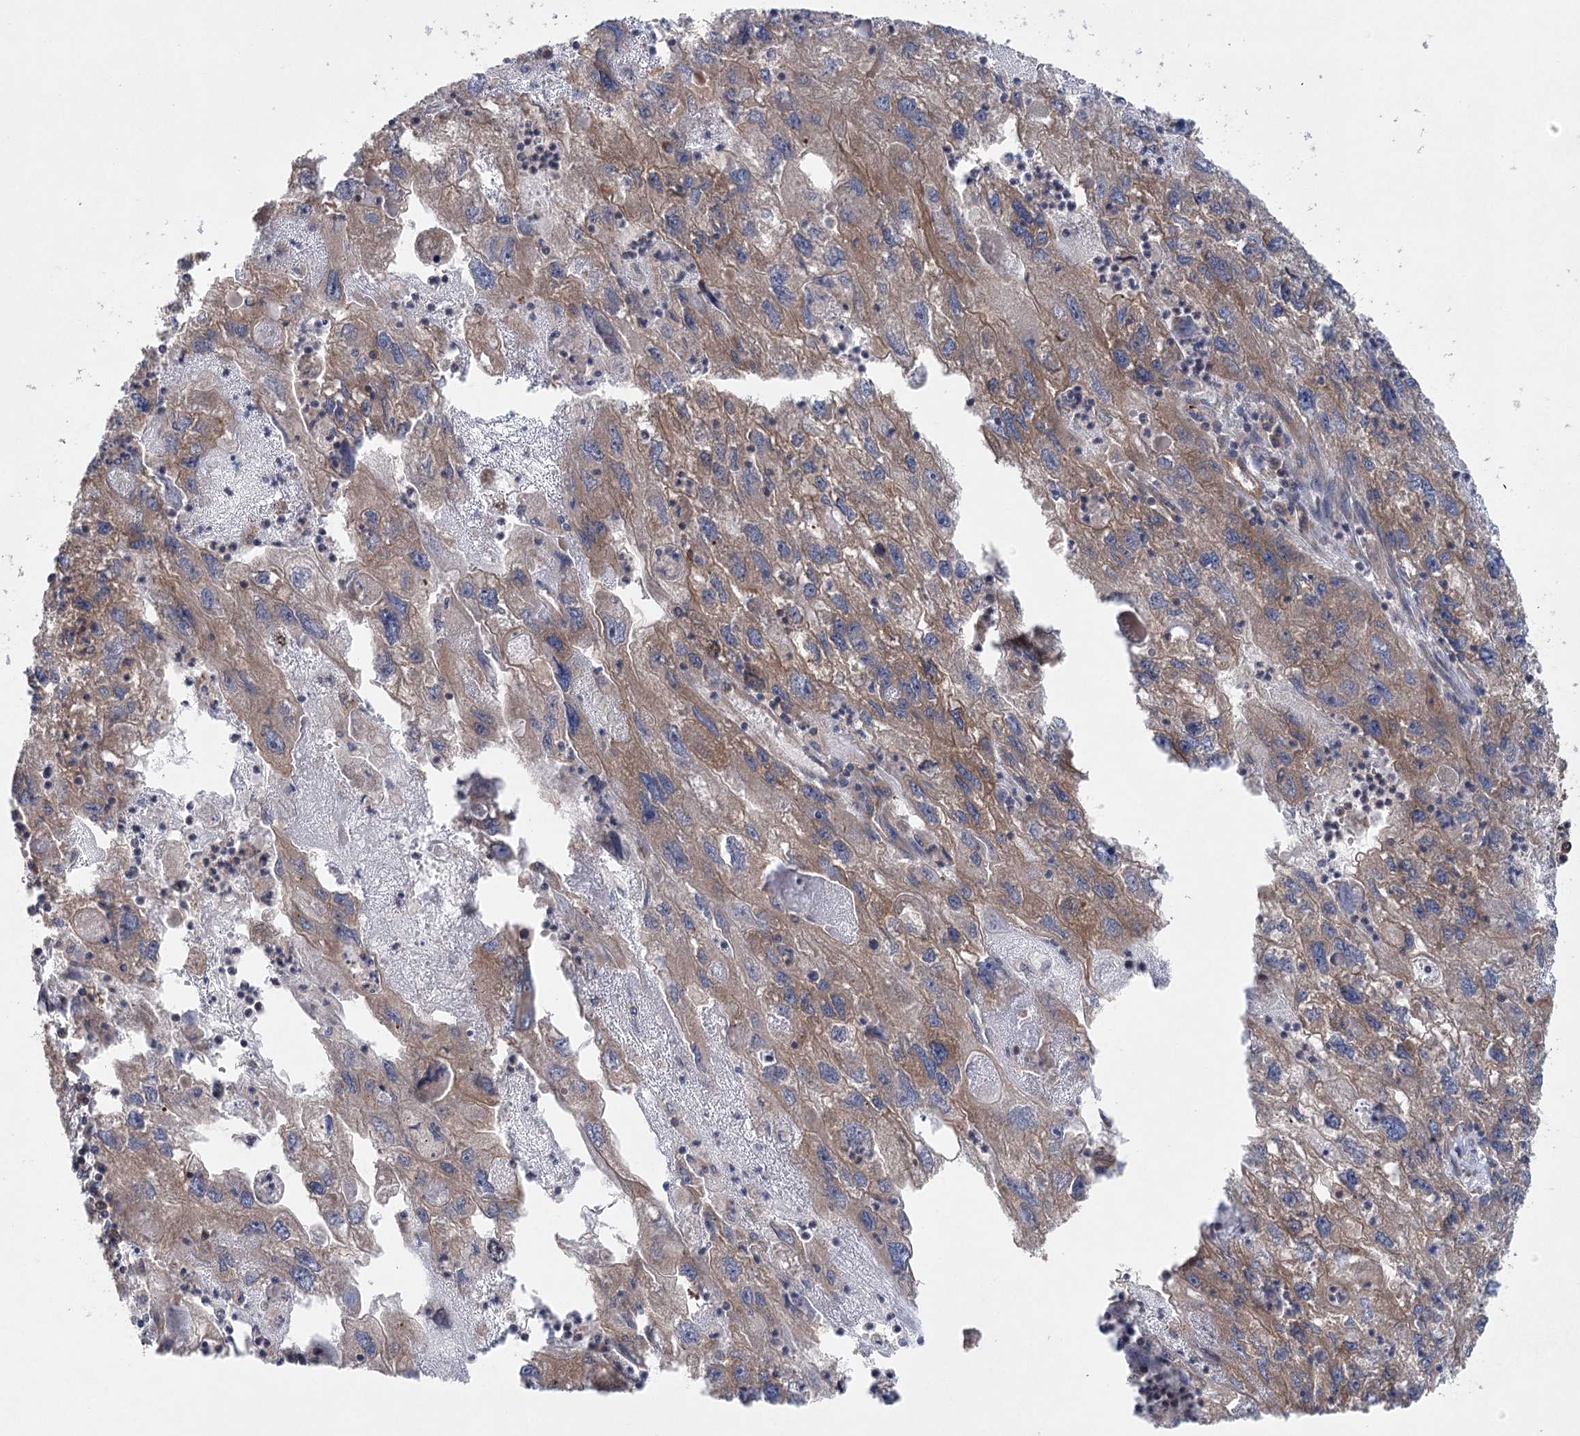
{"staining": {"intensity": "moderate", "quantity": ">75%", "location": "cytoplasmic/membranous"}, "tissue": "endometrial cancer", "cell_type": "Tumor cells", "image_type": "cancer", "snomed": [{"axis": "morphology", "description": "Adenocarcinoma, NOS"}, {"axis": "topography", "description": "Endometrium"}], "caption": "This photomicrograph shows immunohistochemistry (IHC) staining of adenocarcinoma (endometrial), with medium moderate cytoplasmic/membranous expression in about >75% of tumor cells.", "gene": "EIF3A", "patient": {"sex": "female", "age": 49}}